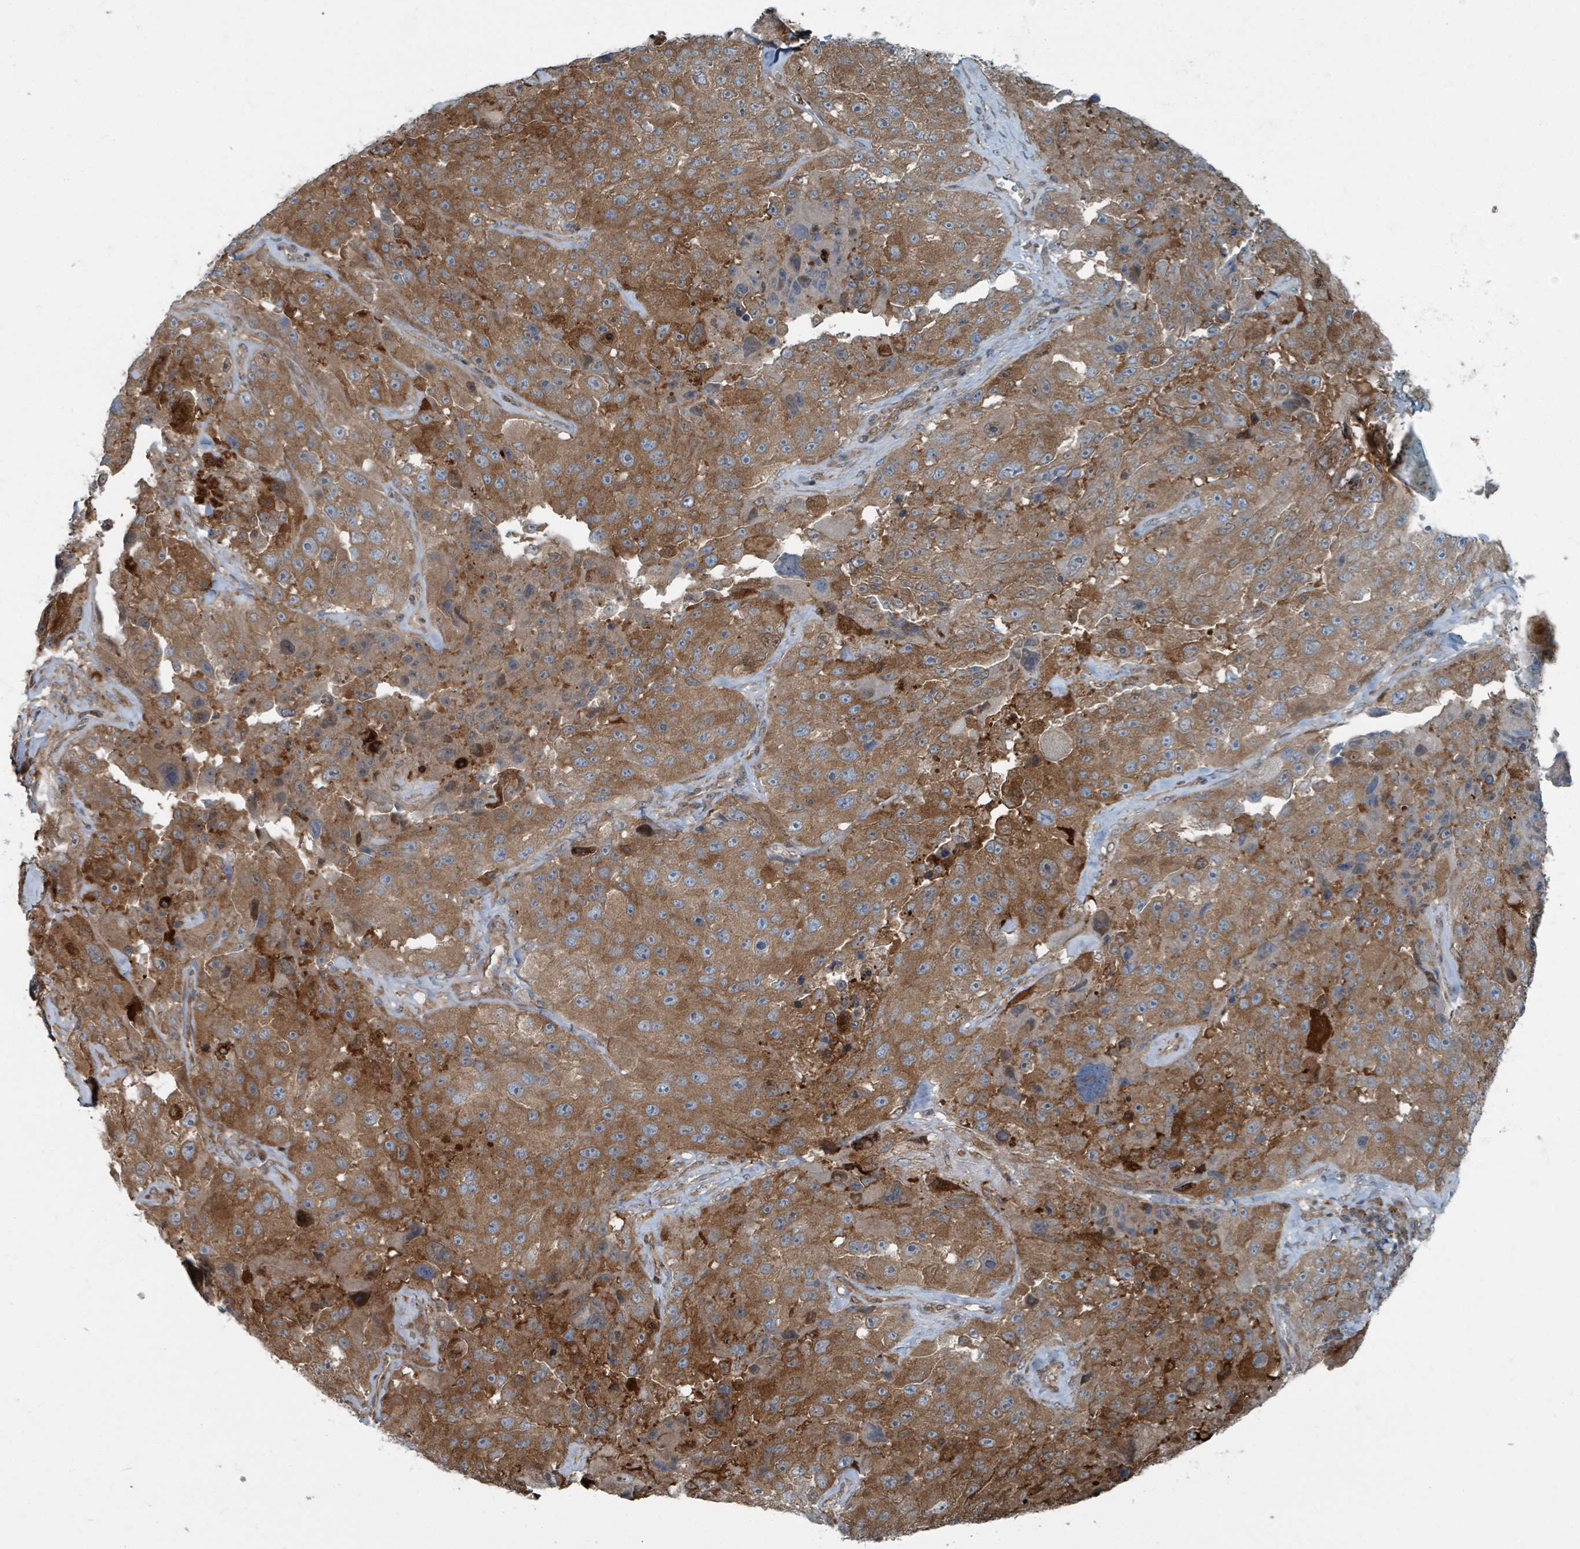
{"staining": {"intensity": "moderate", "quantity": ">75%", "location": "cytoplasmic/membranous"}, "tissue": "melanoma", "cell_type": "Tumor cells", "image_type": "cancer", "snomed": [{"axis": "morphology", "description": "Malignant melanoma, Metastatic site"}, {"axis": "topography", "description": "Lymph node"}], "caption": "A micrograph of melanoma stained for a protein exhibits moderate cytoplasmic/membranous brown staining in tumor cells.", "gene": "RHPN2", "patient": {"sex": "male", "age": 62}}